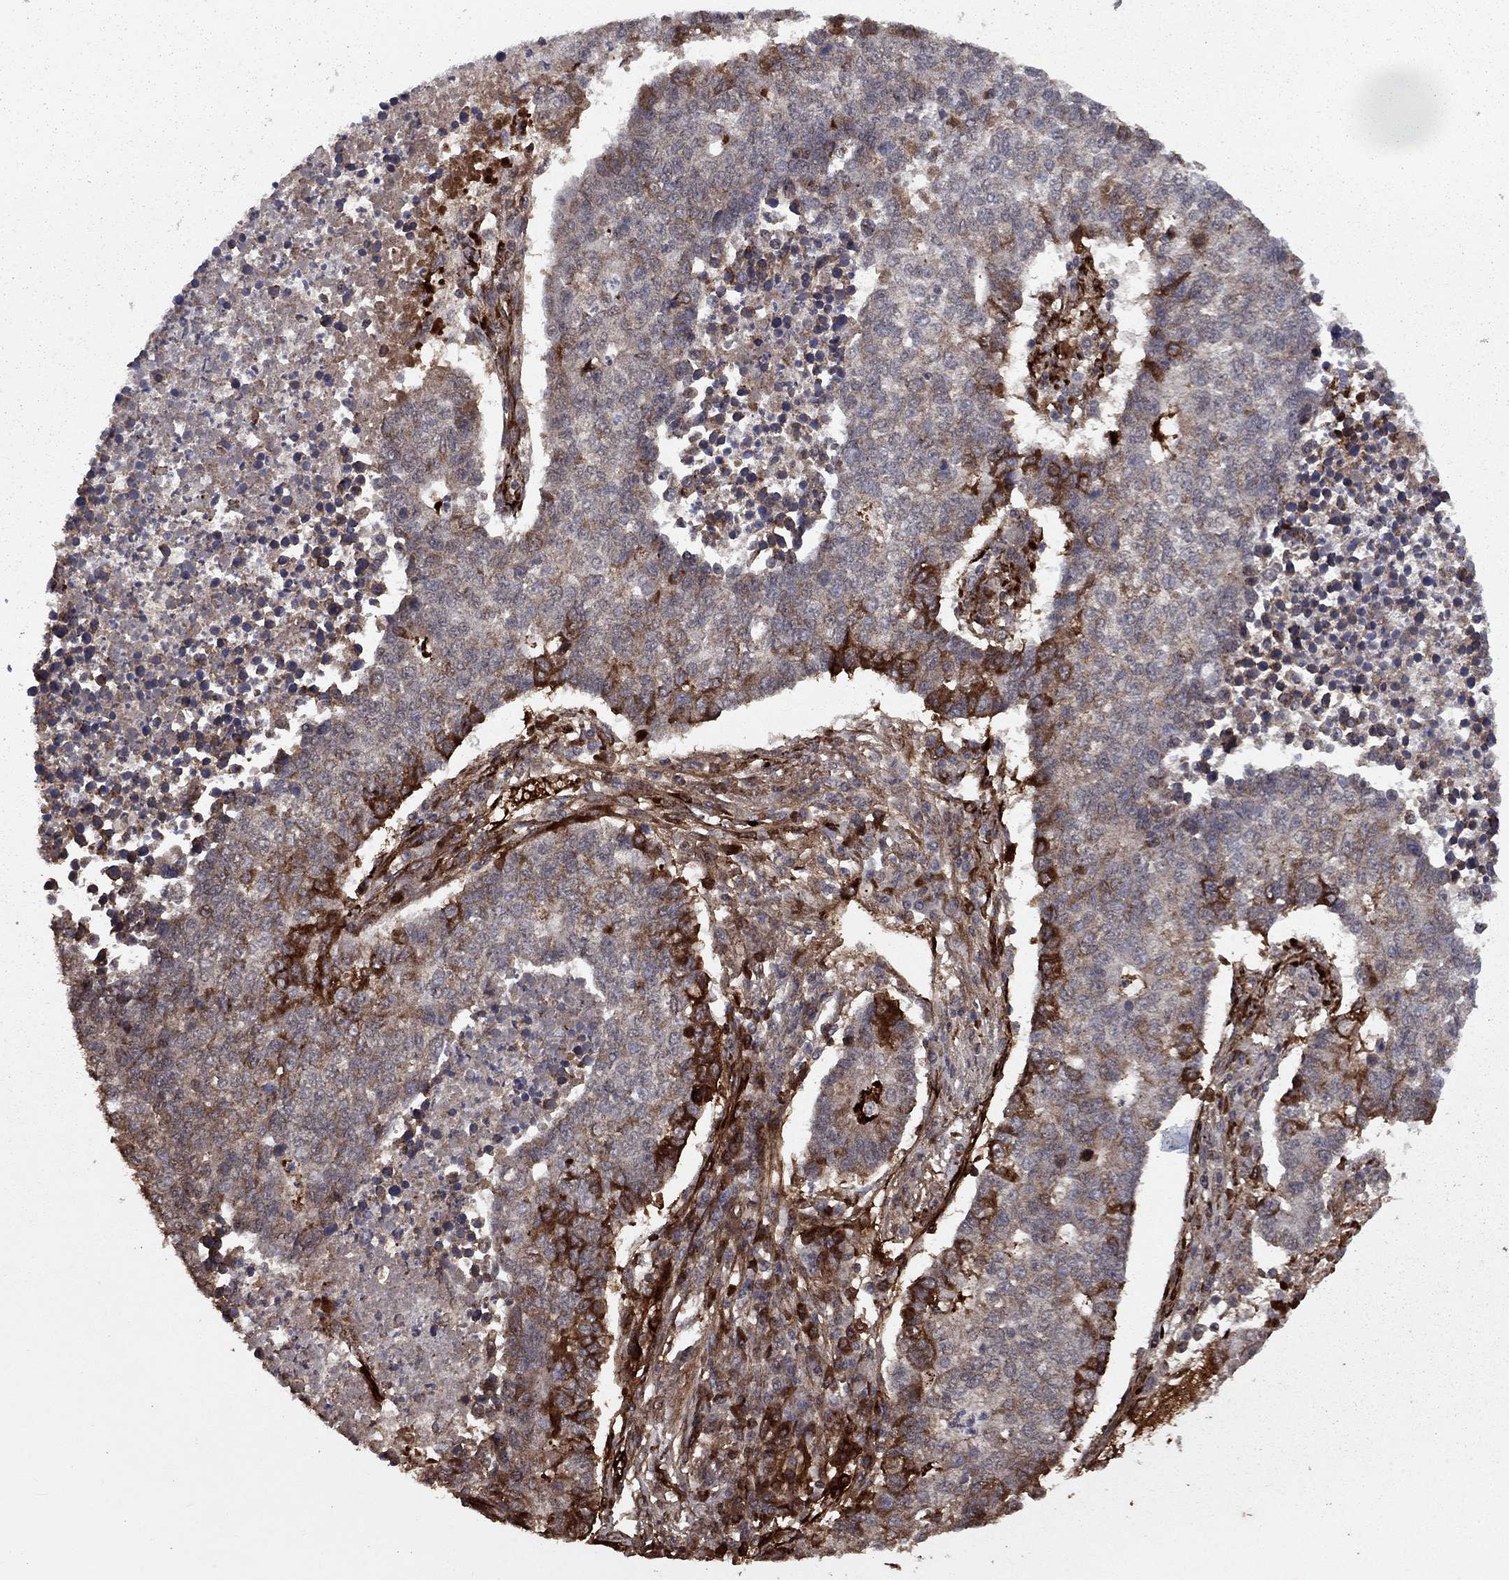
{"staining": {"intensity": "strong", "quantity": "<25%", "location": "cytoplasmic/membranous"}, "tissue": "lung cancer", "cell_type": "Tumor cells", "image_type": "cancer", "snomed": [{"axis": "morphology", "description": "Adenocarcinoma, NOS"}, {"axis": "topography", "description": "Lung"}], "caption": "Immunohistochemical staining of lung adenocarcinoma exhibits medium levels of strong cytoplasmic/membranous protein positivity in about <25% of tumor cells.", "gene": "COL18A1", "patient": {"sex": "male", "age": 57}}